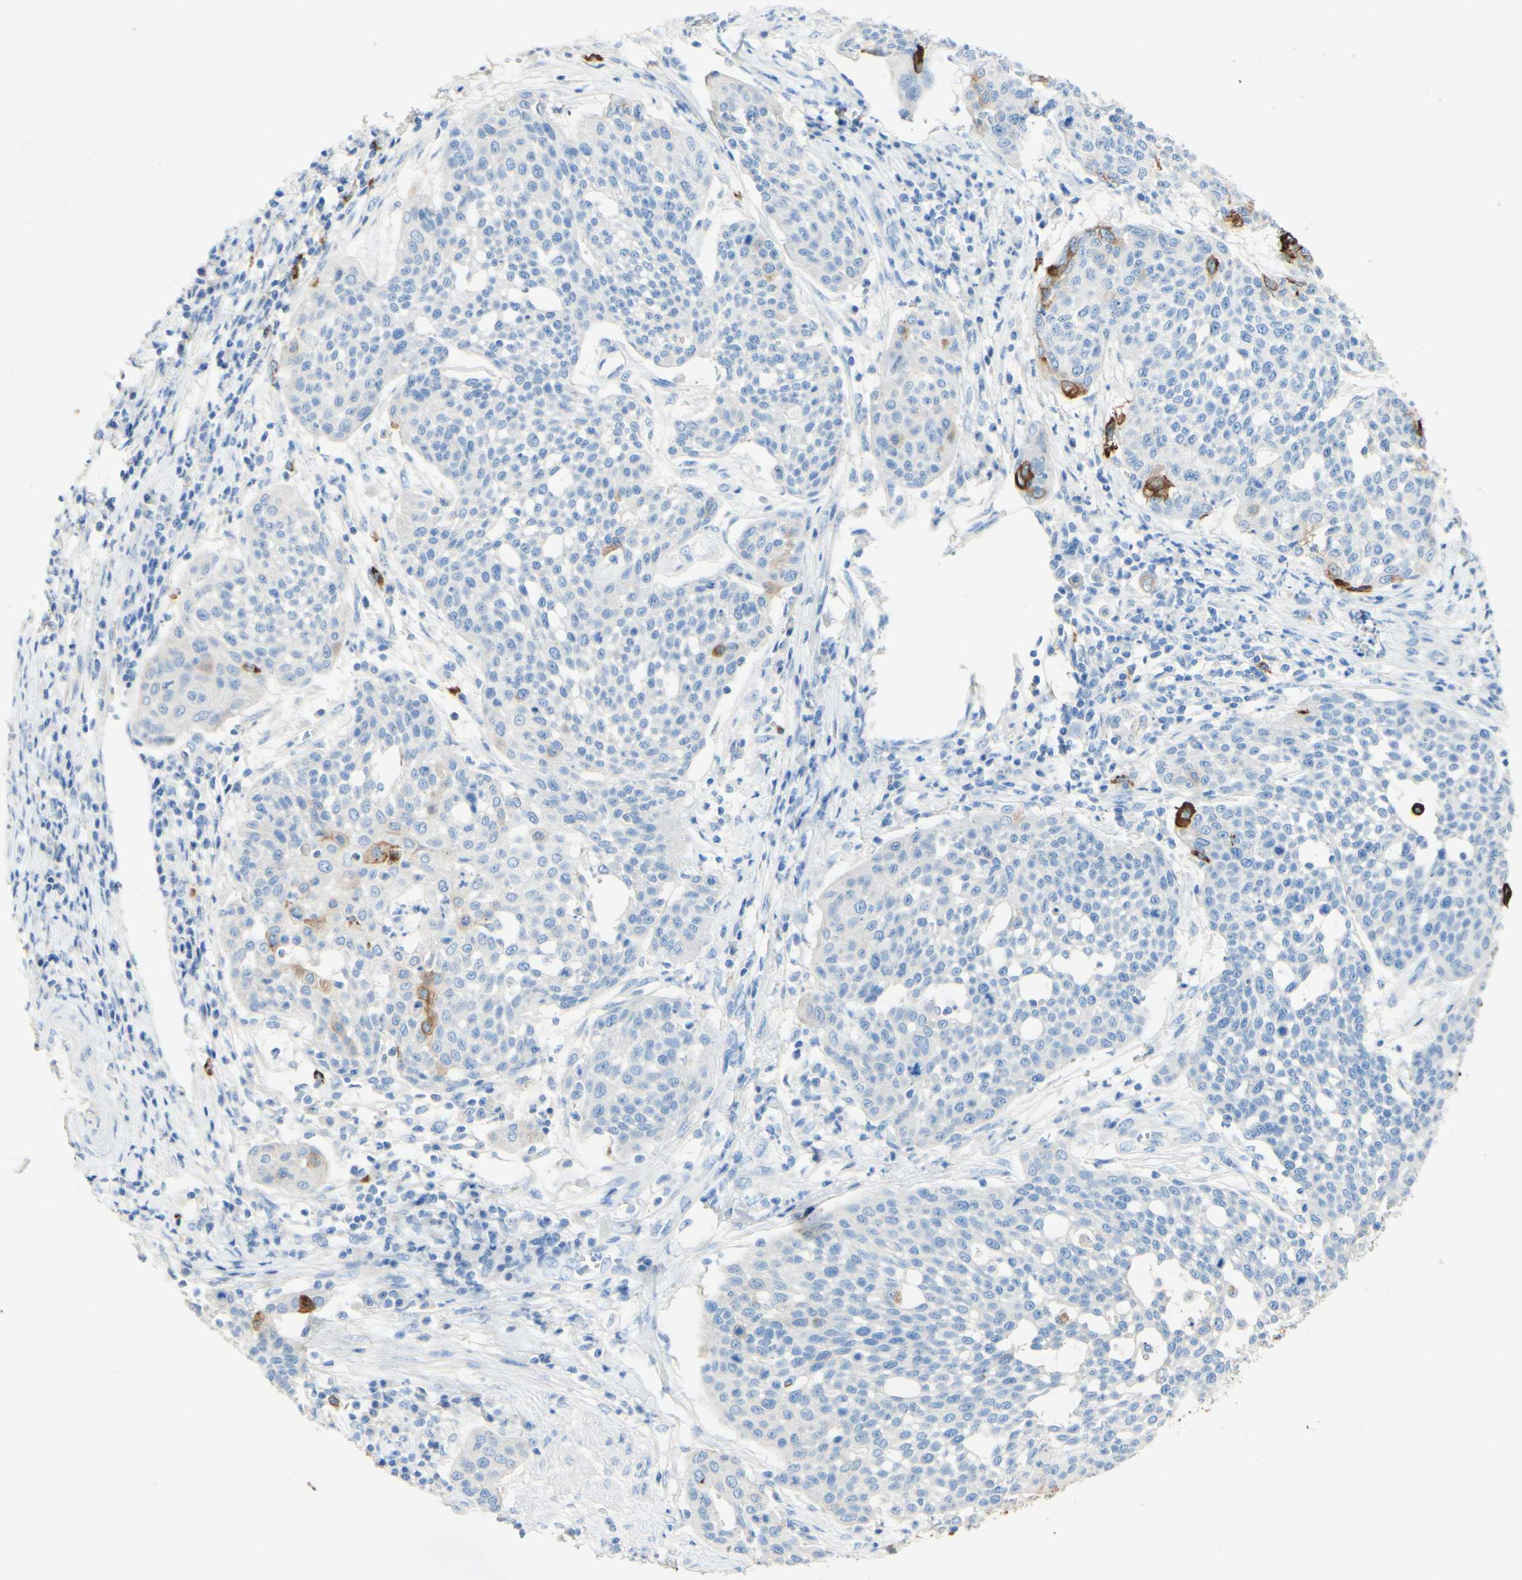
{"staining": {"intensity": "negative", "quantity": "none", "location": "none"}, "tissue": "cervical cancer", "cell_type": "Tumor cells", "image_type": "cancer", "snomed": [{"axis": "morphology", "description": "Squamous cell carcinoma, NOS"}, {"axis": "topography", "description": "Cervix"}], "caption": "A photomicrograph of cervical cancer stained for a protein exhibits no brown staining in tumor cells. The staining was performed using DAB (3,3'-diaminobenzidine) to visualize the protein expression in brown, while the nuclei were stained in blue with hematoxylin (Magnification: 20x).", "gene": "PIGR", "patient": {"sex": "female", "age": 34}}